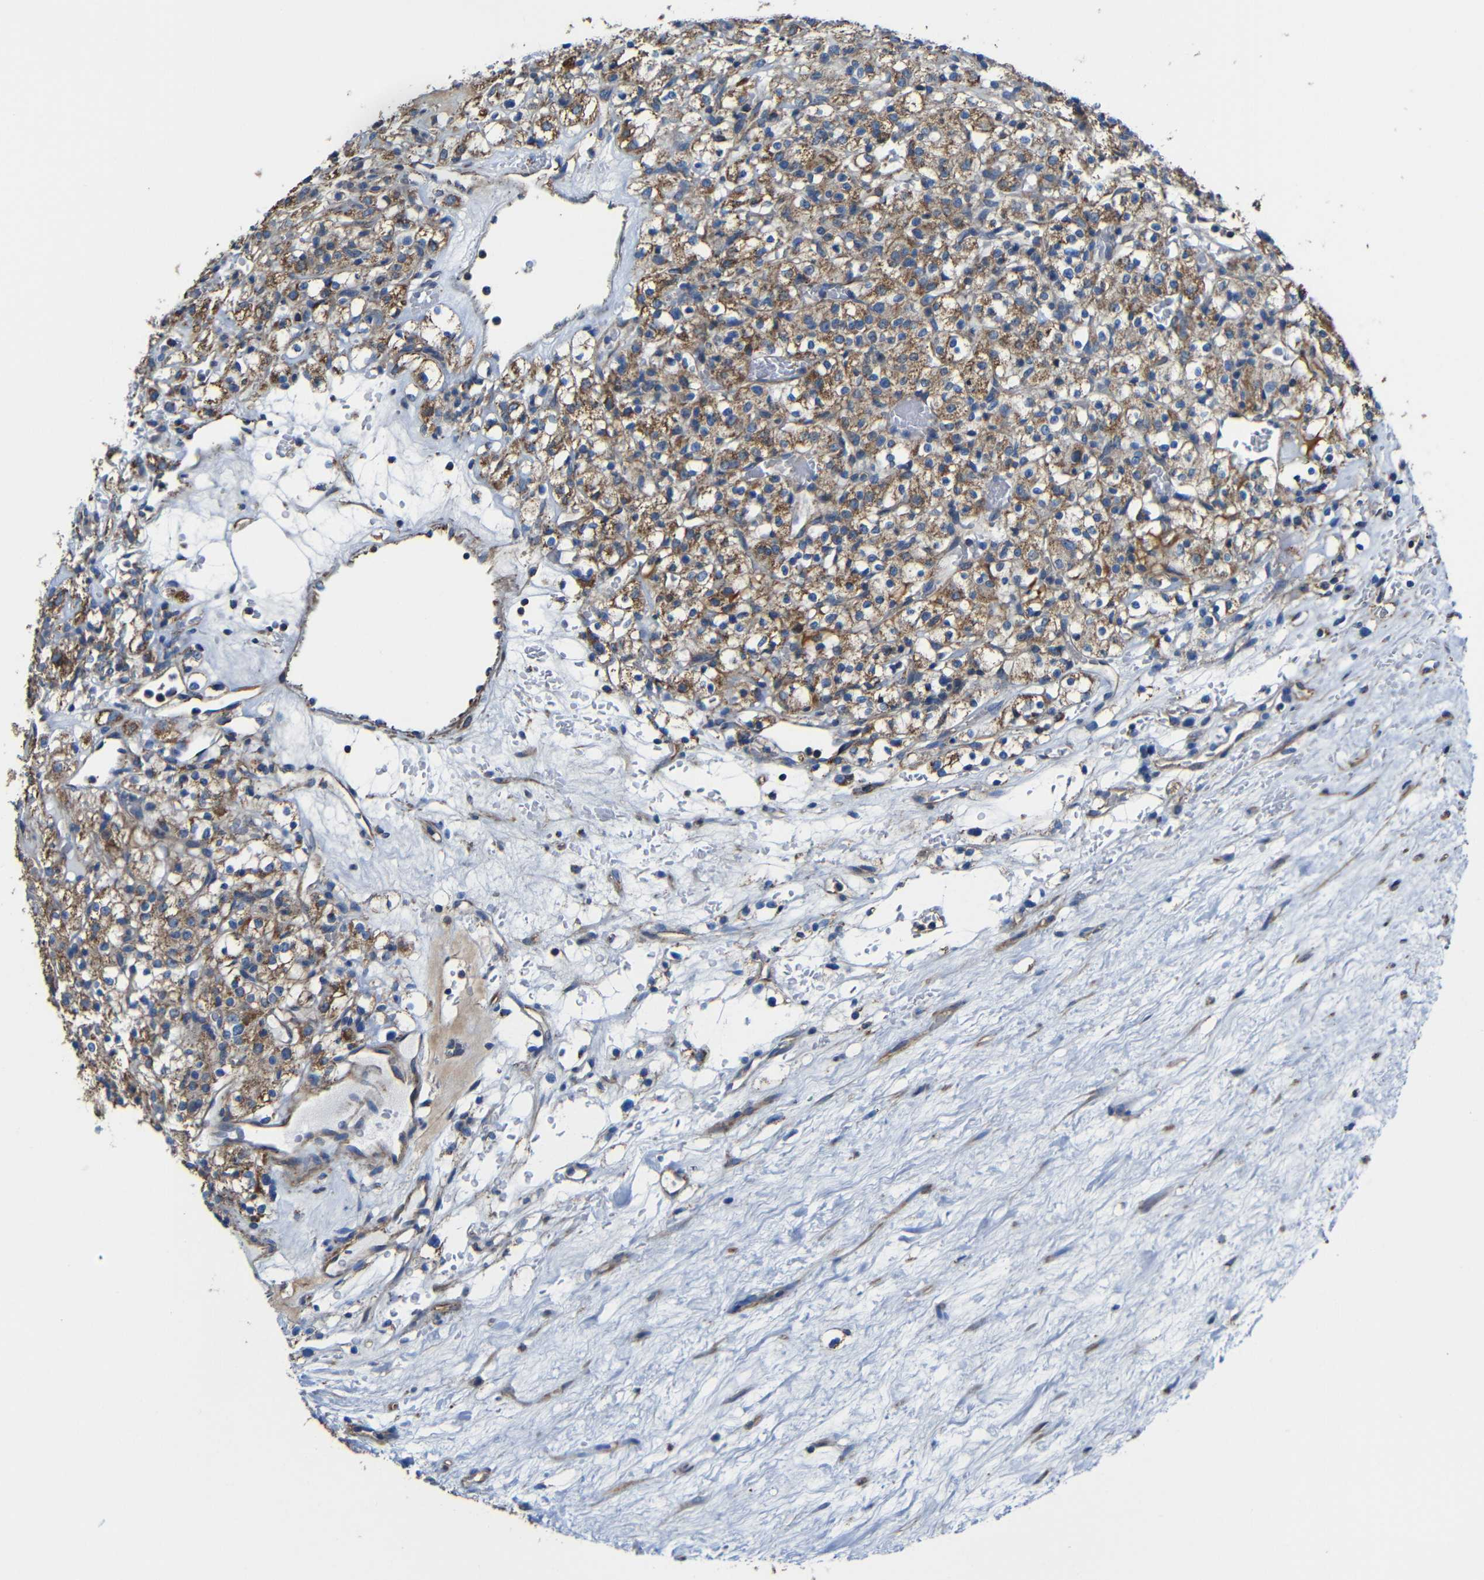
{"staining": {"intensity": "strong", "quantity": ">75%", "location": "cytoplasmic/membranous"}, "tissue": "renal cancer", "cell_type": "Tumor cells", "image_type": "cancer", "snomed": [{"axis": "morphology", "description": "Normal tissue, NOS"}, {"axis": "morphology", "description": "Adenocarcinoma, NOS"}, {"axis": "topography", "description": "Kidney"}], "caption": "Human renal cancer stained with a brown dye demonstrates strong cytoplasmic/membranous positive positivity in approximately >75% of tumor cells.", "gene": "INTS6L", "patient": {"sex": "female", "age": 72}}